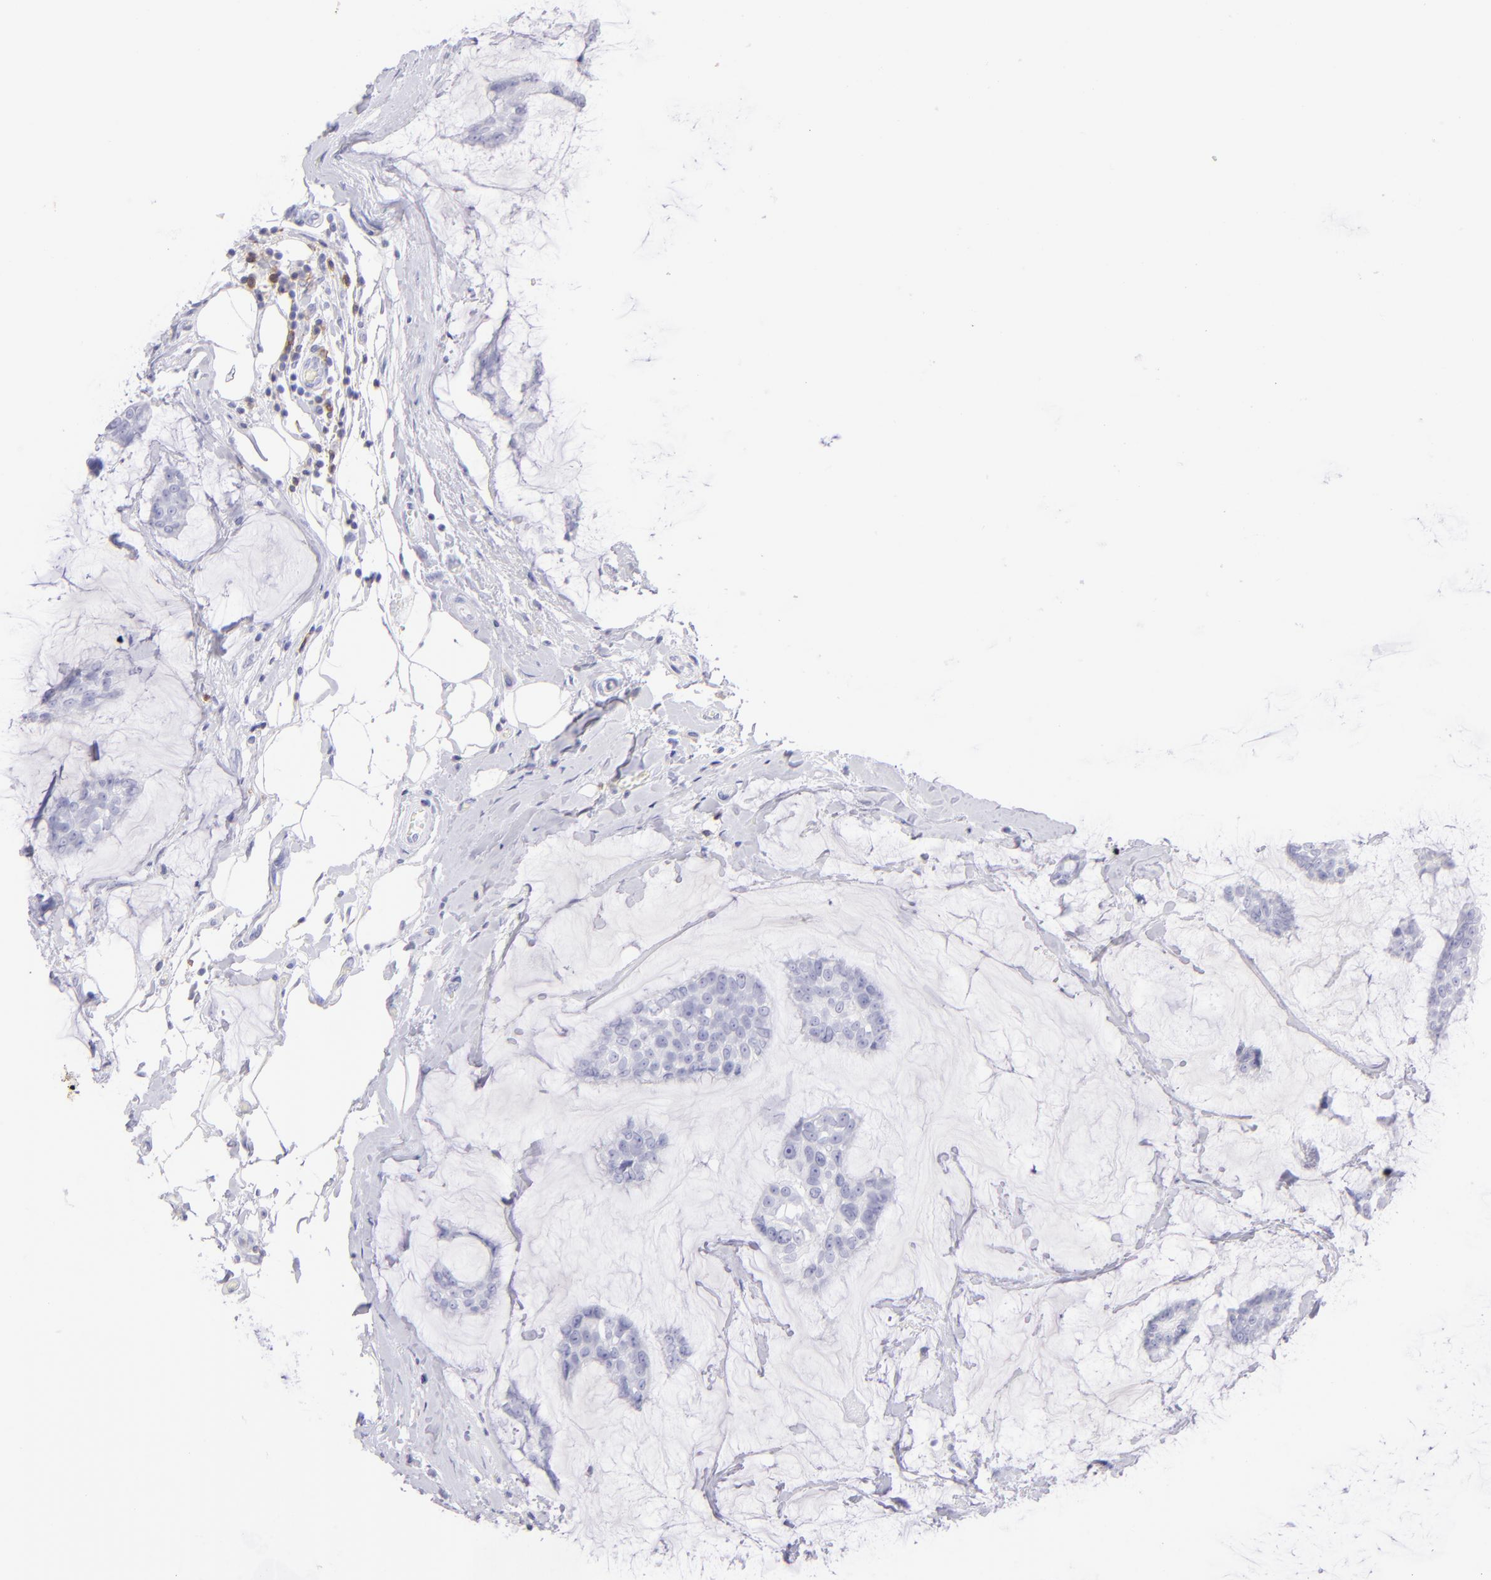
{"staining": {"intensity": "negative", "quantity": "none", "location": "none"}, "tissue": "breast cancer", "cell_type": "Tumor cells", "image_type": "cancer", "snomed": [{"axis": "morphology", "description": "Duct carcinoma"}, {"axis": "topography", "description": "Breast"}], "caption": "Human breast cancer stained for a protein using IHC reveals no expression in tumor cells.", "gene": "CD69", "patient": {"sex": "female", "age": 93}}